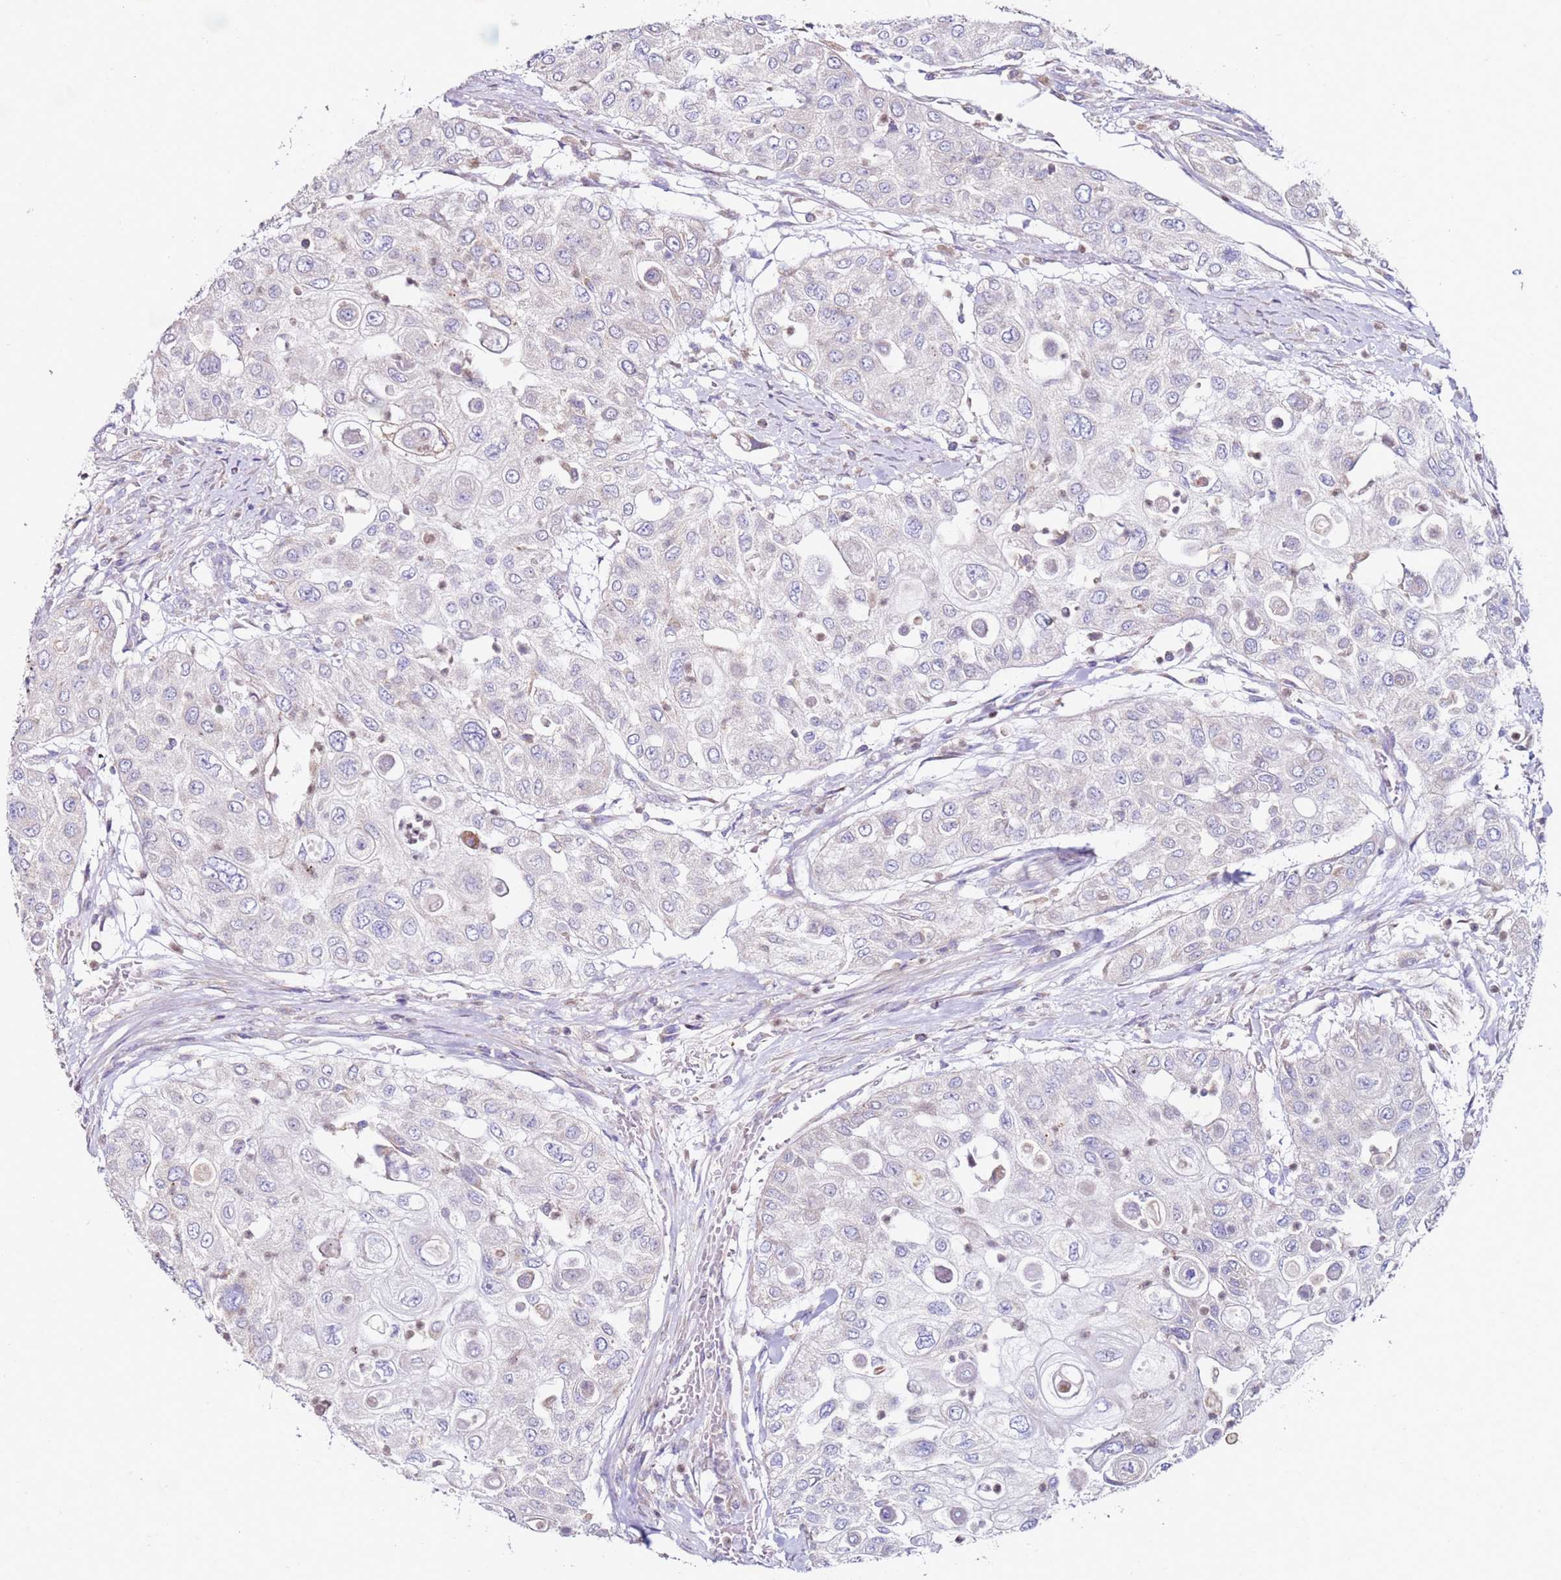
{"staining": {"intensity": "negative", "quantity": "none", "location": "none"}, "tissue": "urothelial cancer", "cell_type": "Tumor cells", "image_type": "cancer", "snomed": [{"axis": "morphology", "description": "Urothelial carcinoma, High grade"}, {"axis": "topography", "description": "Urinary bladder"}], "caption": "IHC photomicrograph of urothelial cancer stained for a protein (brown), which demonstrates no positivity in tumor cells.", "gene": "CNOT9", "patient": {"sex": "female", "age": 79}}